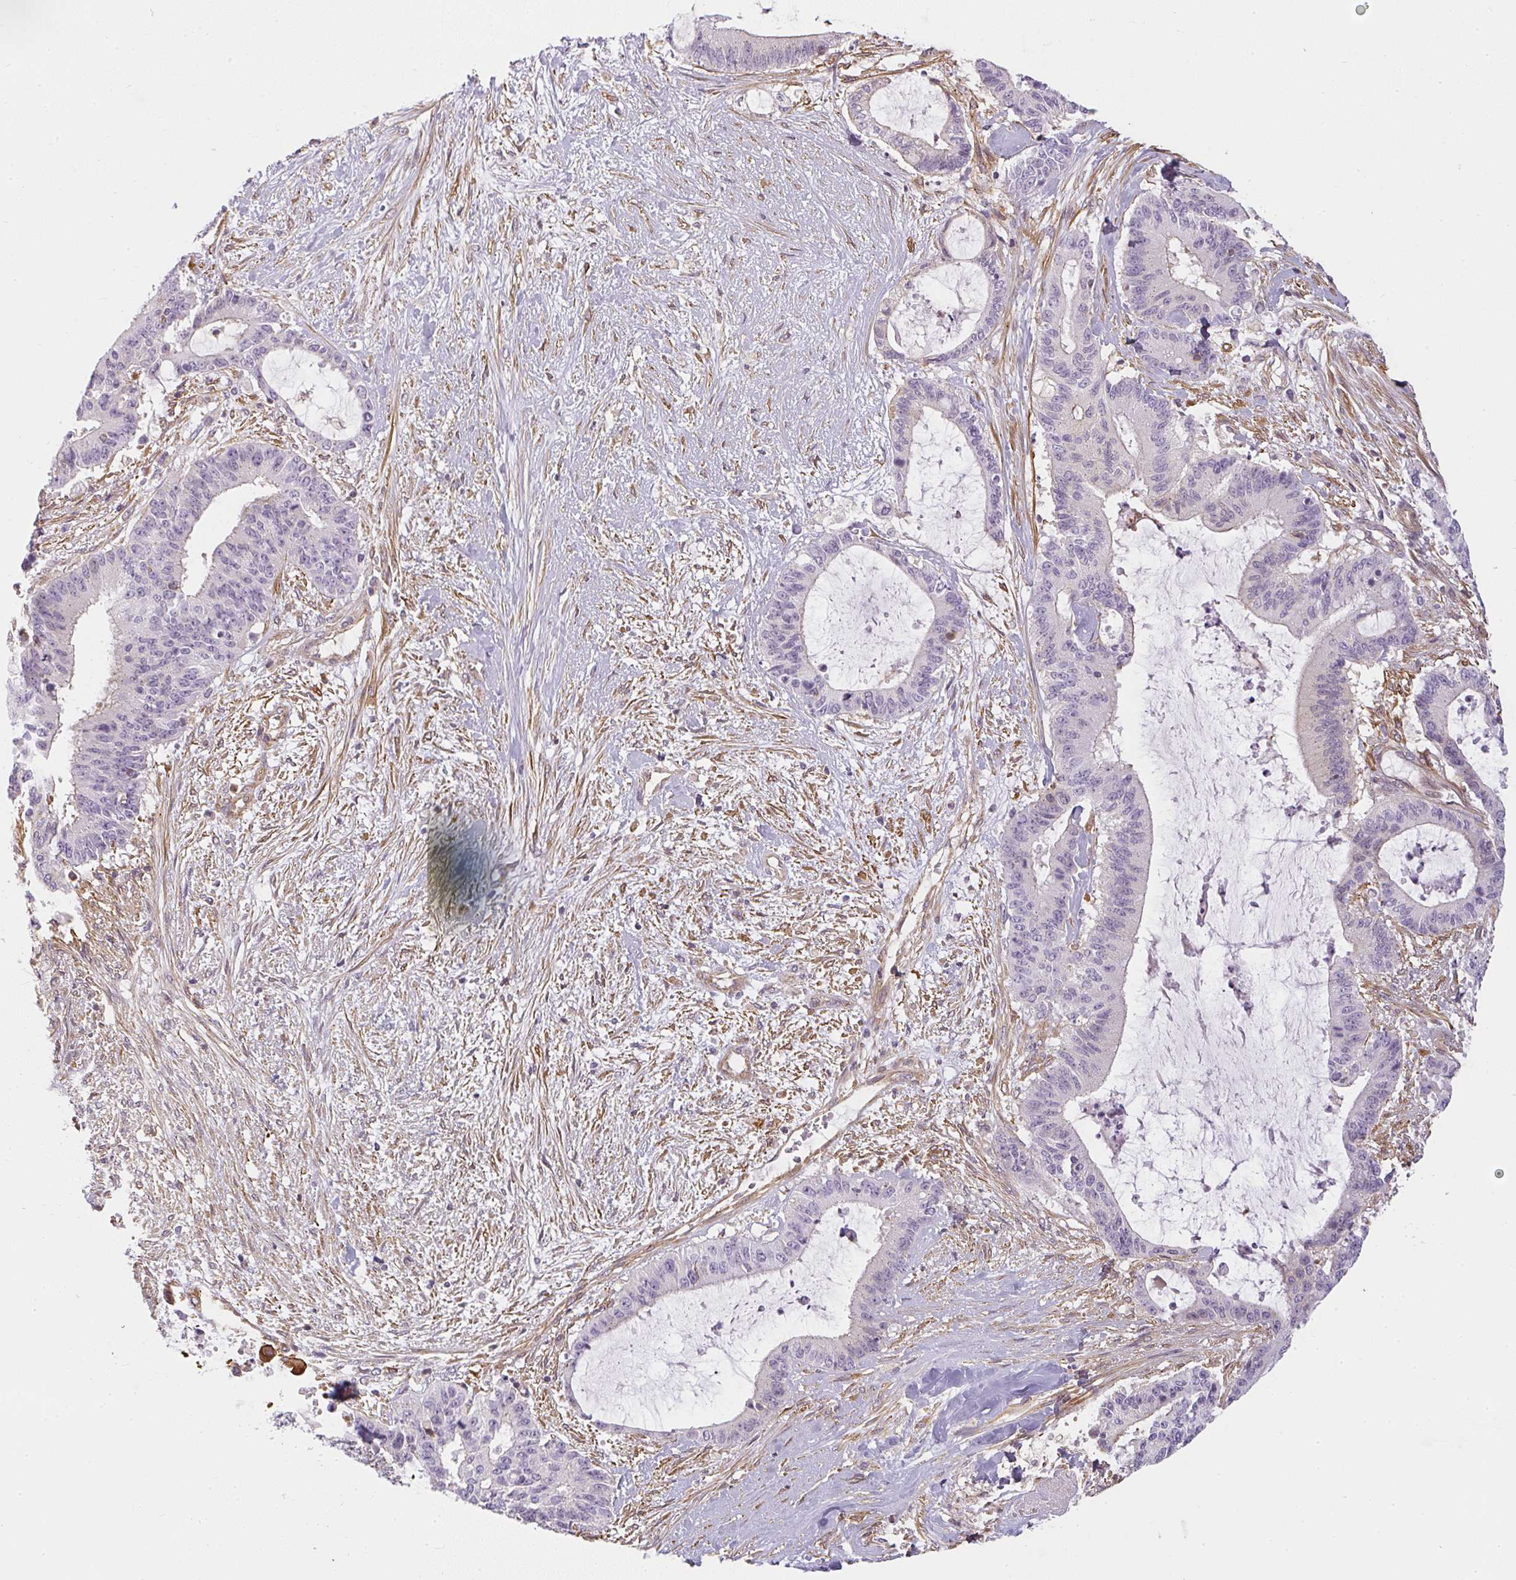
{"staining": {"intensity": "negative", "quantity": "none", "location": "none"}, "tissue": "liver cancer", "cell_type": "Tumor cells", "image_type": "cancer", "snomed": [{"axis": "morphology", "description": "Normal tissue, NOS"}, {"axis": "morphology", "description": "Cholangiocarcinoma"}, {"axis": "topography", "description": "Liver"}, {"axis": "topography", "description": "Peripheral nerve tissue"}], "caption": "An immunohistochemistry (IHC) image of cholangiocarcinoma (liver) is shown. There is no staining in tumor cells of cholangiocarcinoma (liver).", "gene": "SULF1", "patient": {"sex": "female", "age": 73}}